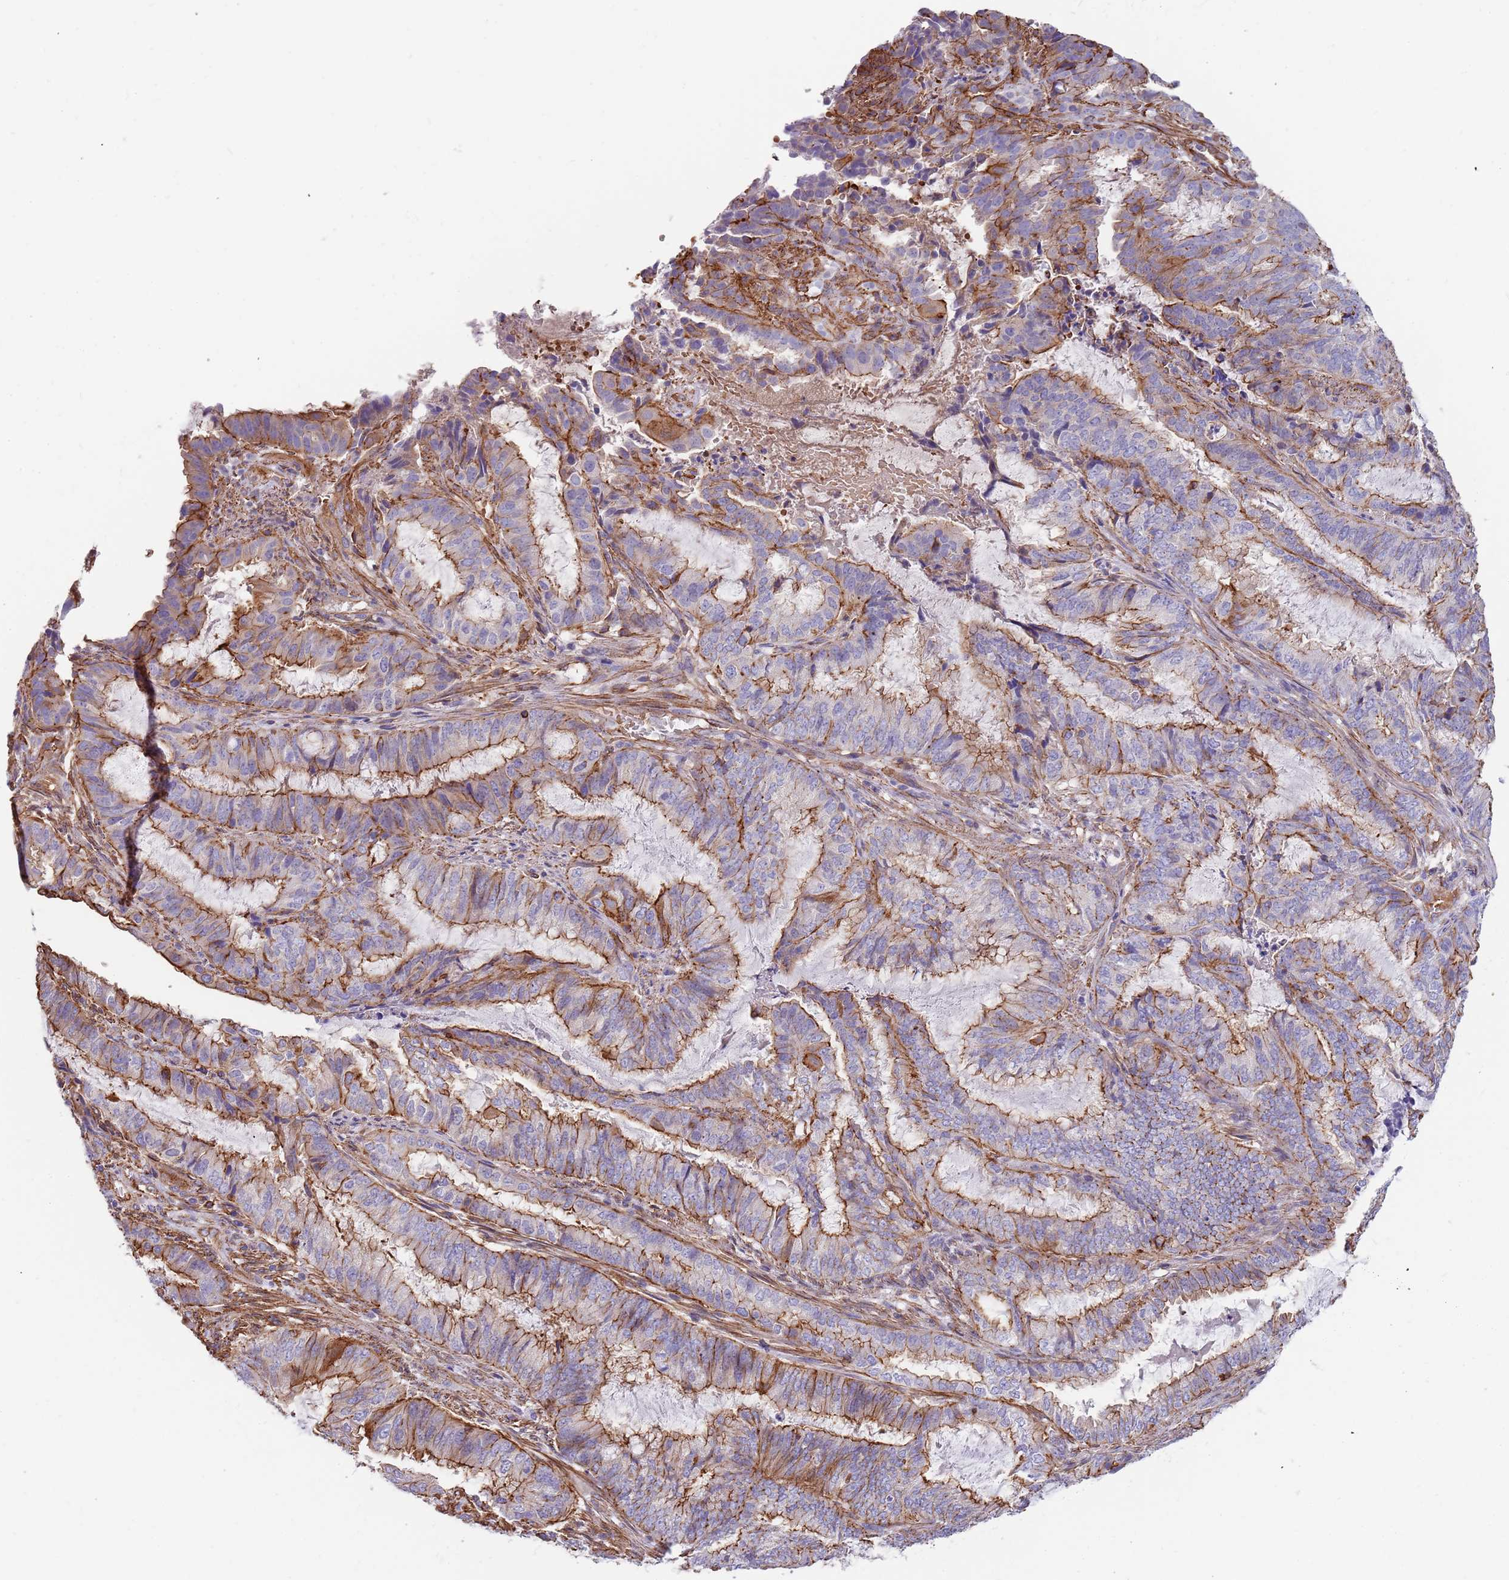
{"staining": {"intensity": "strong", "quantity": ">75%", "location": "cytoplasmic/membranous"}, "tissue": "endometrial cancer", "cell_type": "Tumor cells", "image_type": "cancer", "snomed": [{"axis": "morphology", "description": "Adenocarcinoma, NOS"}, {"axis": "topography", "description": "Endometrium"}], "caption": "Immunohistochemical staining of human adenocarcinoma (endometrial) reveals high levels of strong cytoplasmic/membranous expression in about >75% of tumor cells.", "gene": "GFRAL", "patient": {"sex": "female", "age": 51}}